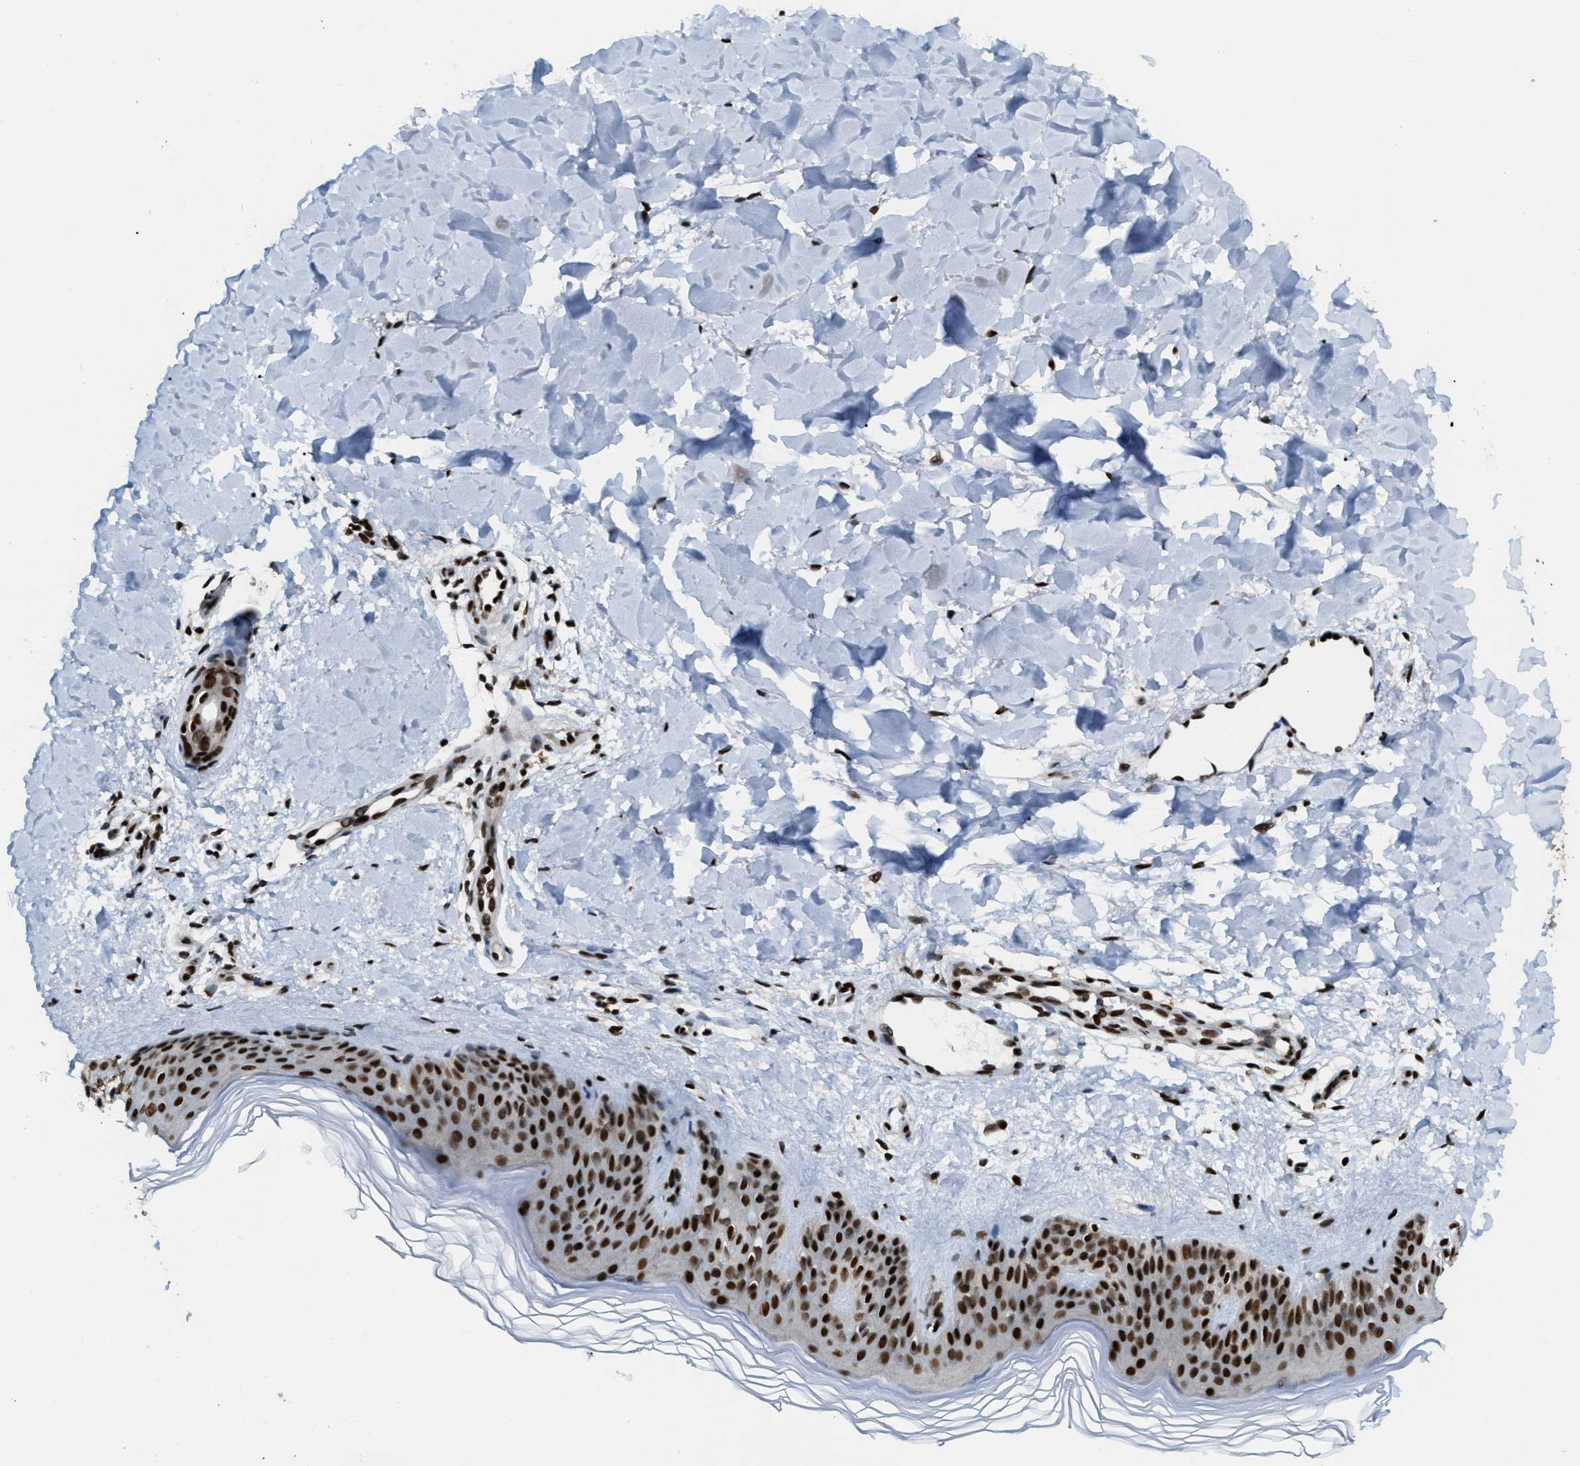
{"staining": {"intensity": "strong", "quantity": ">75%", "location": "nuclear"}, "tissue": "skin", "cell_type": "Fibroblasts", "image_type": "normal", "snomed": [{"axis": "morphology", "description": "Normal tissue, NOS"}, {"axis": "morphology", "description": "Malignant melanoma, Metastatic site"}, {"axis": "topography", "description": "Skin"}], "caption": "Skin stained with DAB (3,3'-diaminobenzidine) immunohistochemistry (IHC) exhibits high levels of strong nuclear expression in approximately >75% of fibroblasts. (brown staining indicates protein expression, while blue staining denotes nuclei).", "gene": "NUMA1", "patient": {"sex": "male", "age": 41}}